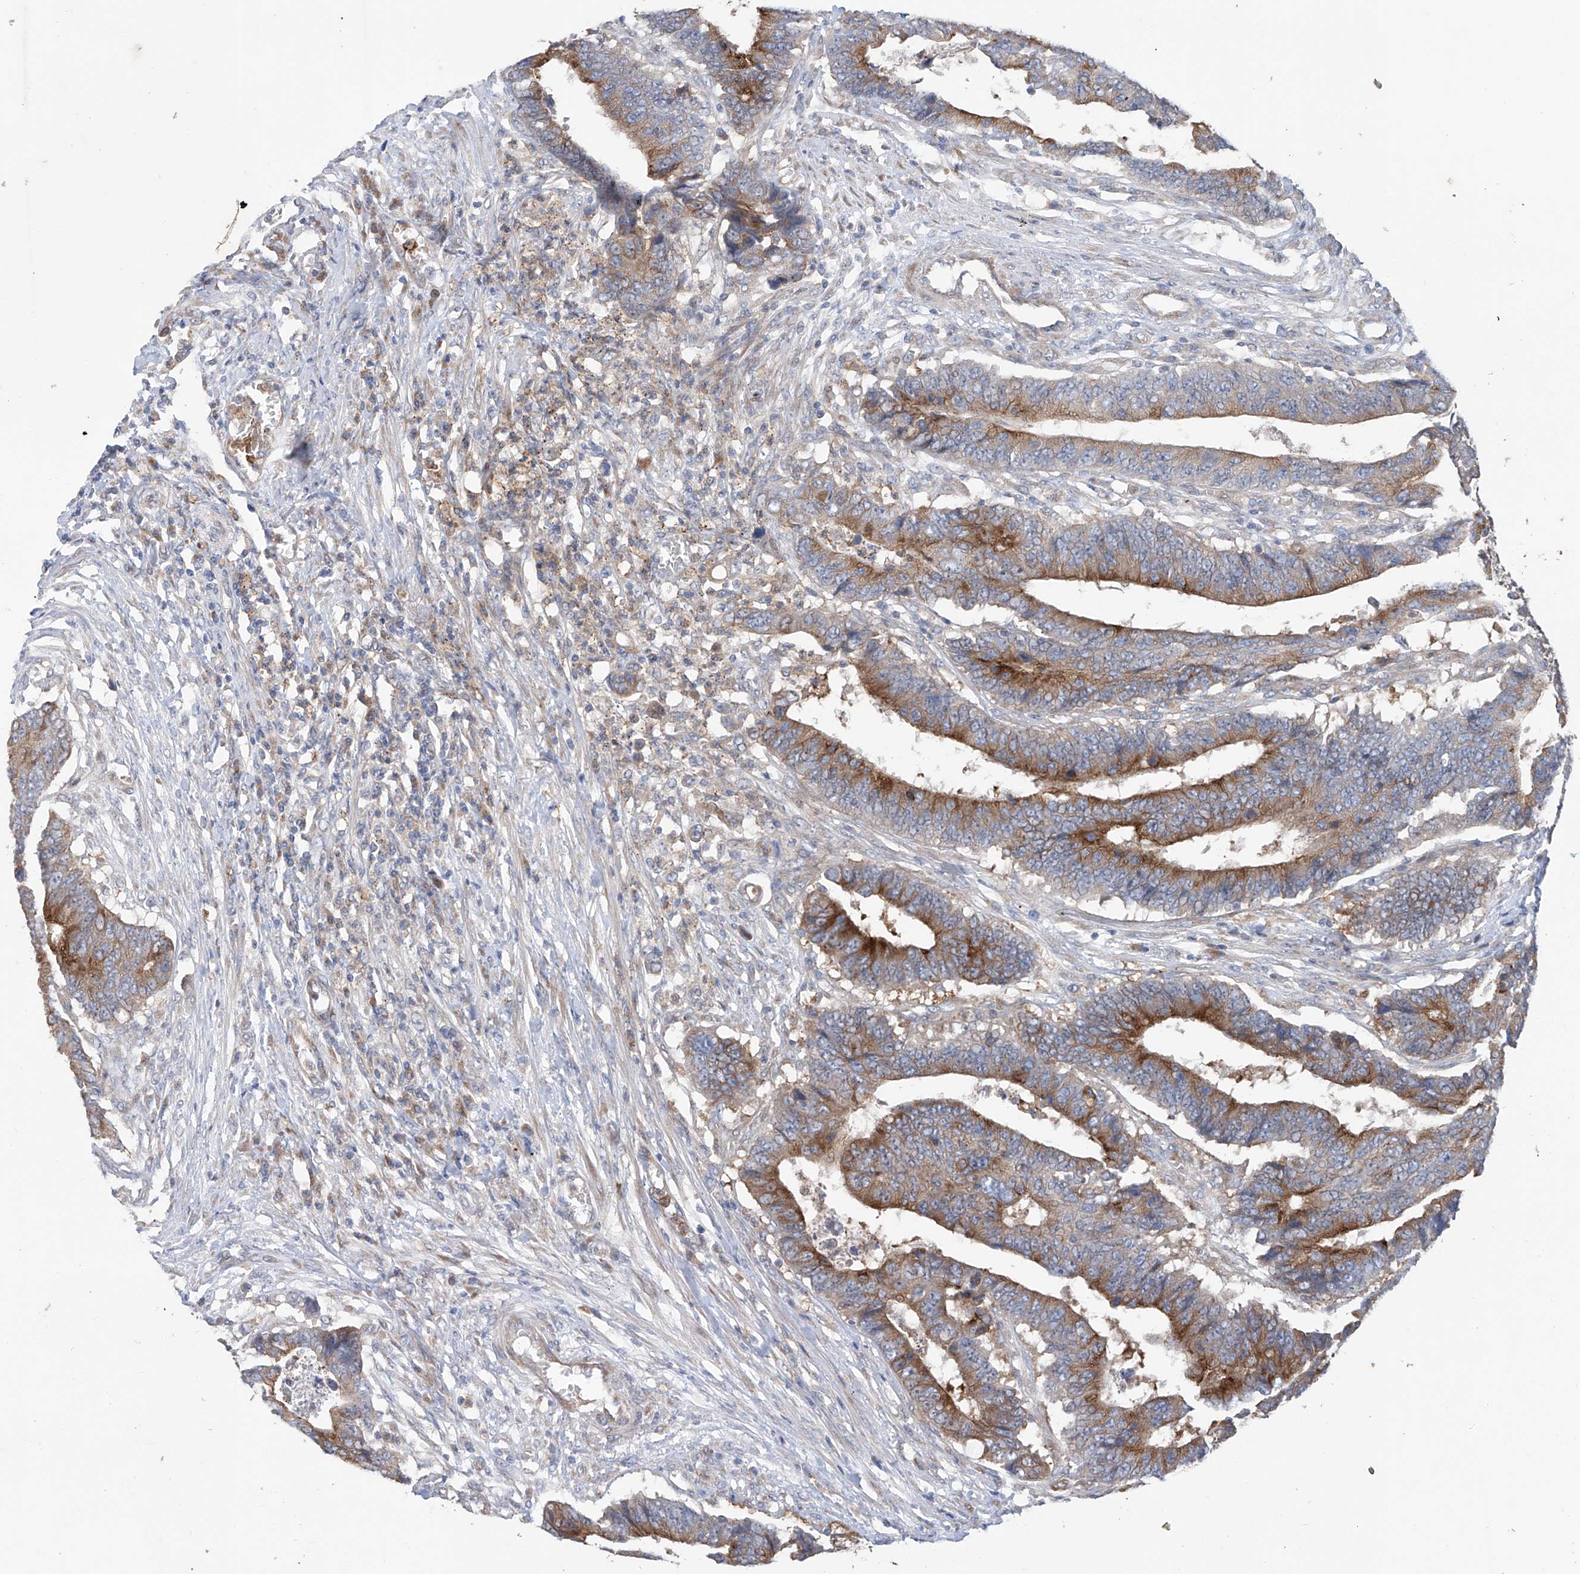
{"staining": {"intensity": "moderate", "quantity": ">75%", "location": "cytoplasmic/membranous"}, "tissue": "colorectal cancer", "cell_type": "Tumor cells", "image_type": "cancer", "snomed": [{"axis": "morphology", "description": "Adenocarcinoma, NOS"}, {"axis": "topography", "description": "Rectum"}], "caption": "Adenocarcinoma (colorectal) stained for a protein (brown) demonstrates moderate cytoplasmic/membranous positive positivity in about >75% of tumor cells.", "gene": "KLC4", "patient": {"sex": "male", "age": 84}}